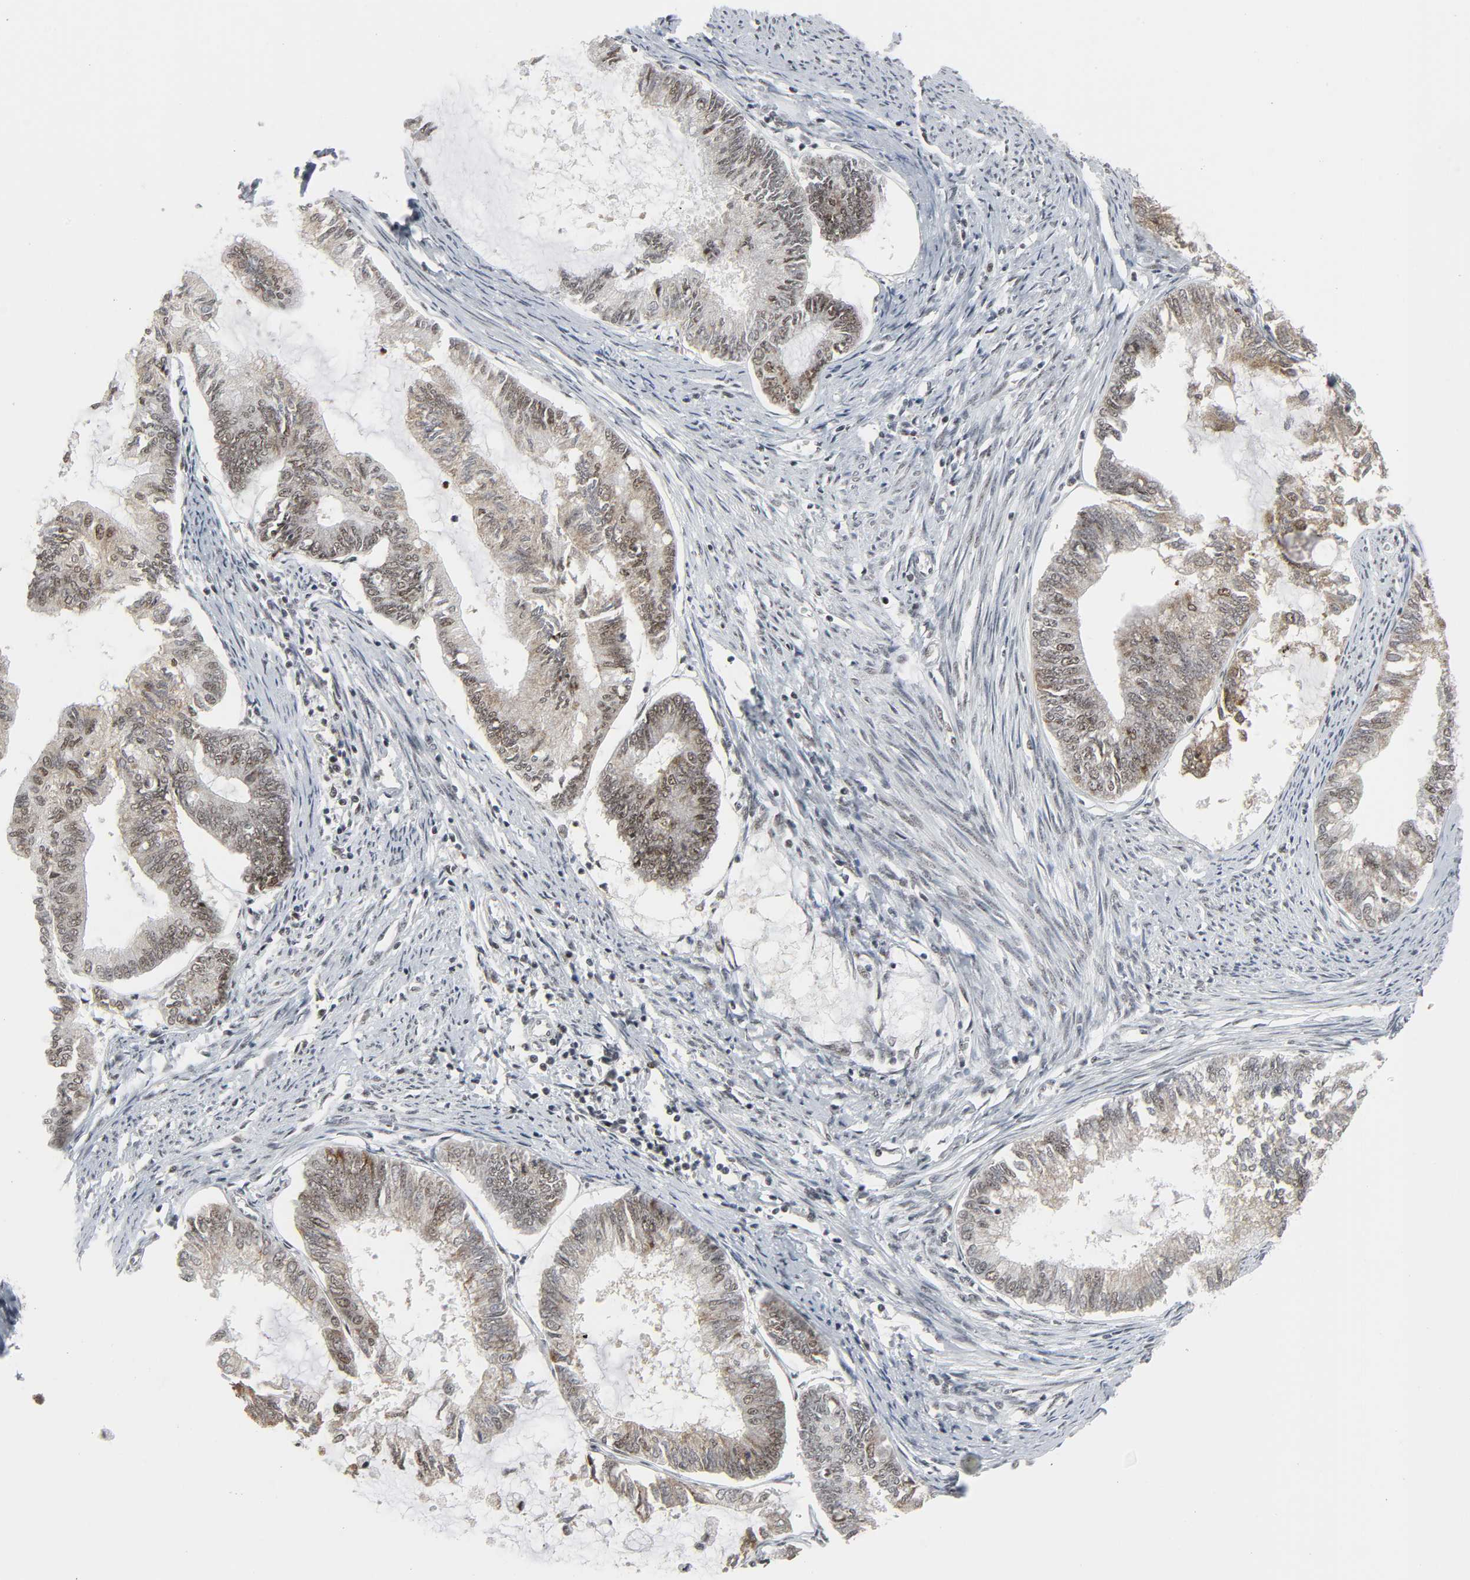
{"staining": {"intensity": "moderate", "quantity": ">75%", "location": "nuclear"}, "tissue": "endometrial cancer", "cell_type": "Tumor cells", "image_type": "cancer", "snomed": [{"axis": "morphology", "description": "Adenocarcinoma, NOS"}, {"axis": "topography", "description": "Endometrium"}], "caption": "Tumor cells show moderate nuclear staining in approximately >75% of cells in adenocarcinoma (endometrial). (DAB IHC, brown staining for protein, blue staining for nuclei).", "gene": "CDK7", "patient": {"sex": "female", "age": 86}}